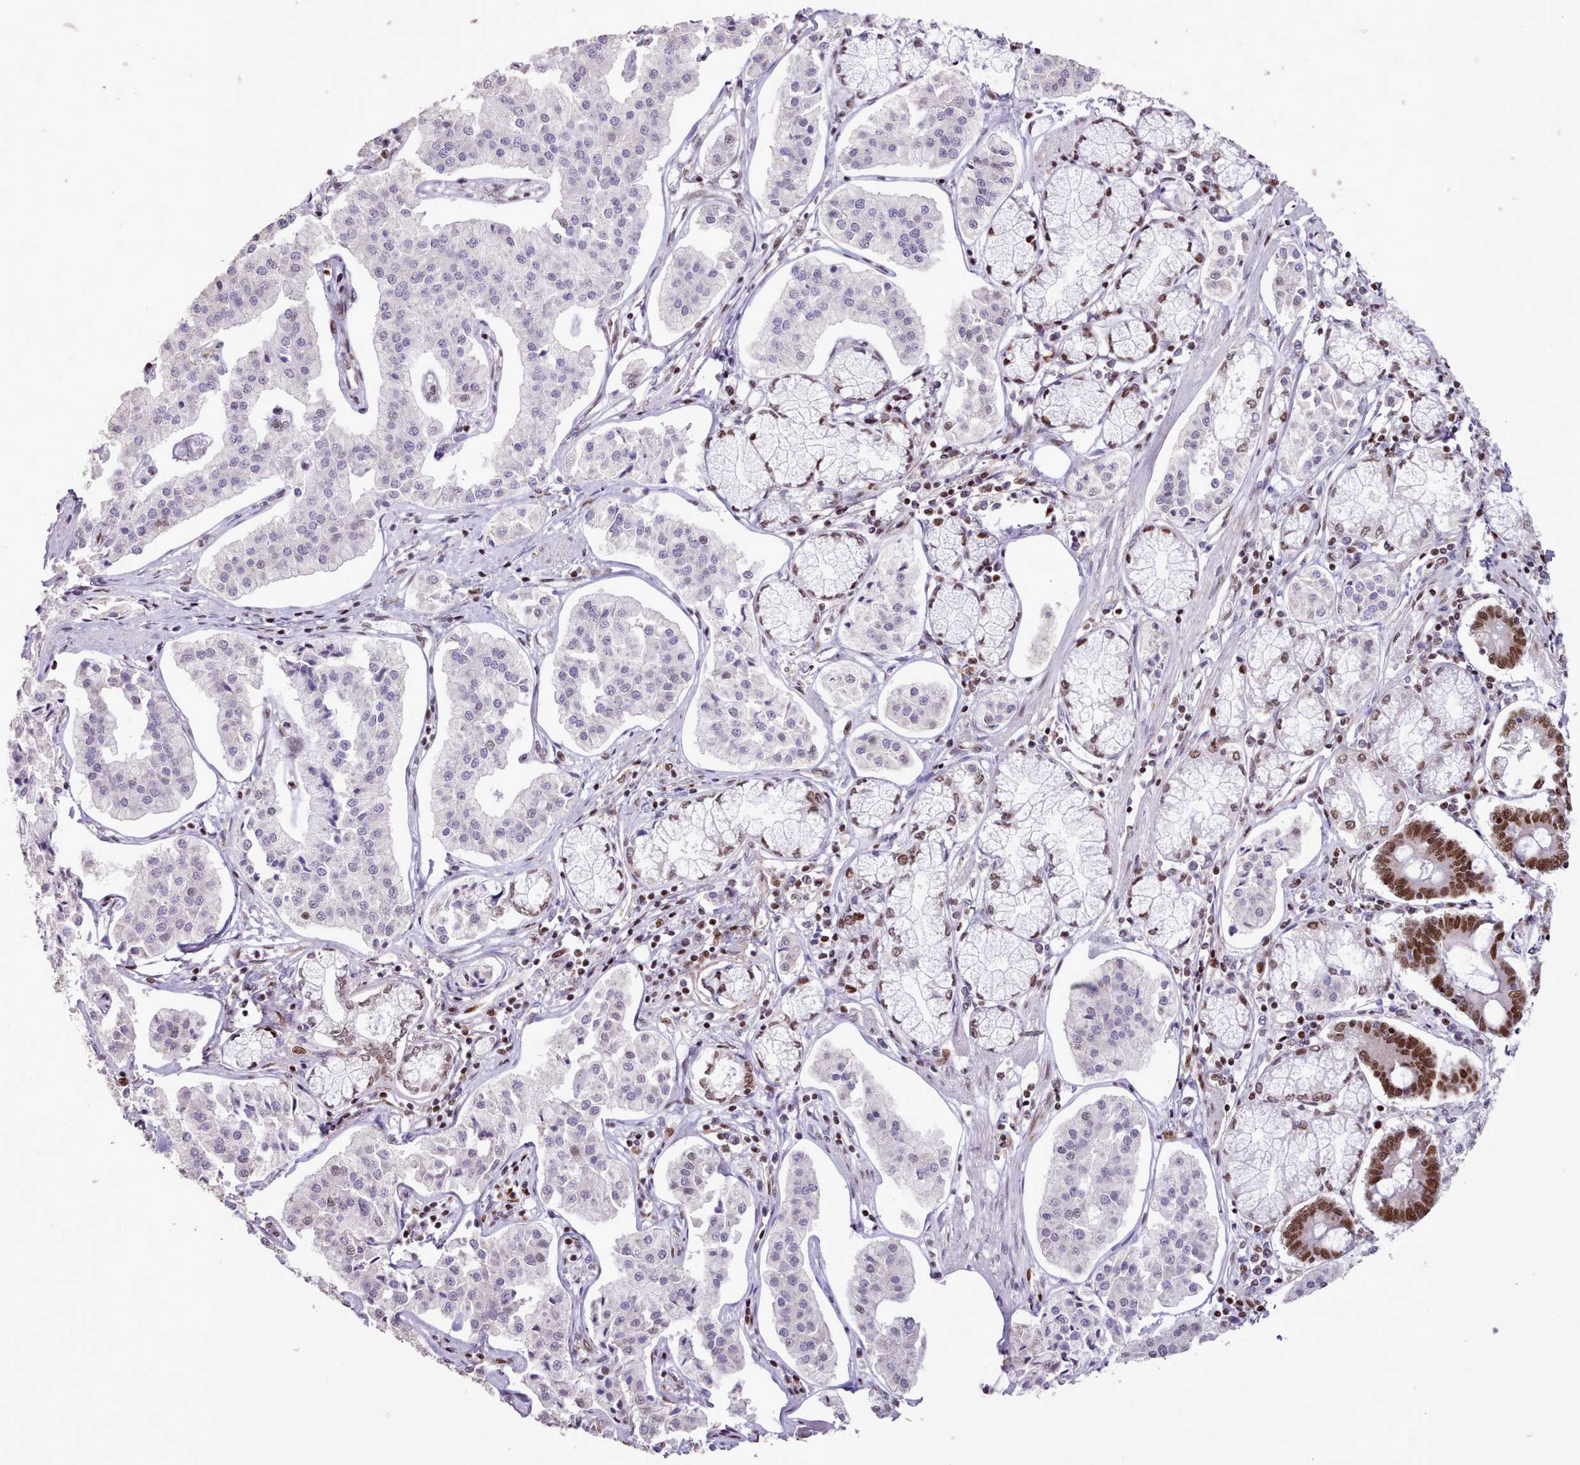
{"staining": {"intensity": "negative", "quantity": "none", "location": "none"}, "tissue": "pancreatic cancer", "cell_type": "Tumor cells", "image_type": "cancer", "snomed": [{"axis": "morphology", "description": "Adenocarcinoma, NOS"}, {"axis": "topography", "description": "Pancreas"}], "caption": "Human pancreatic adenocarcinoma stained for a protein using IHC exhibits no staining in tumor cells.", "gene": "TAF15", "patient": {"sex": "female", "age": 50}}